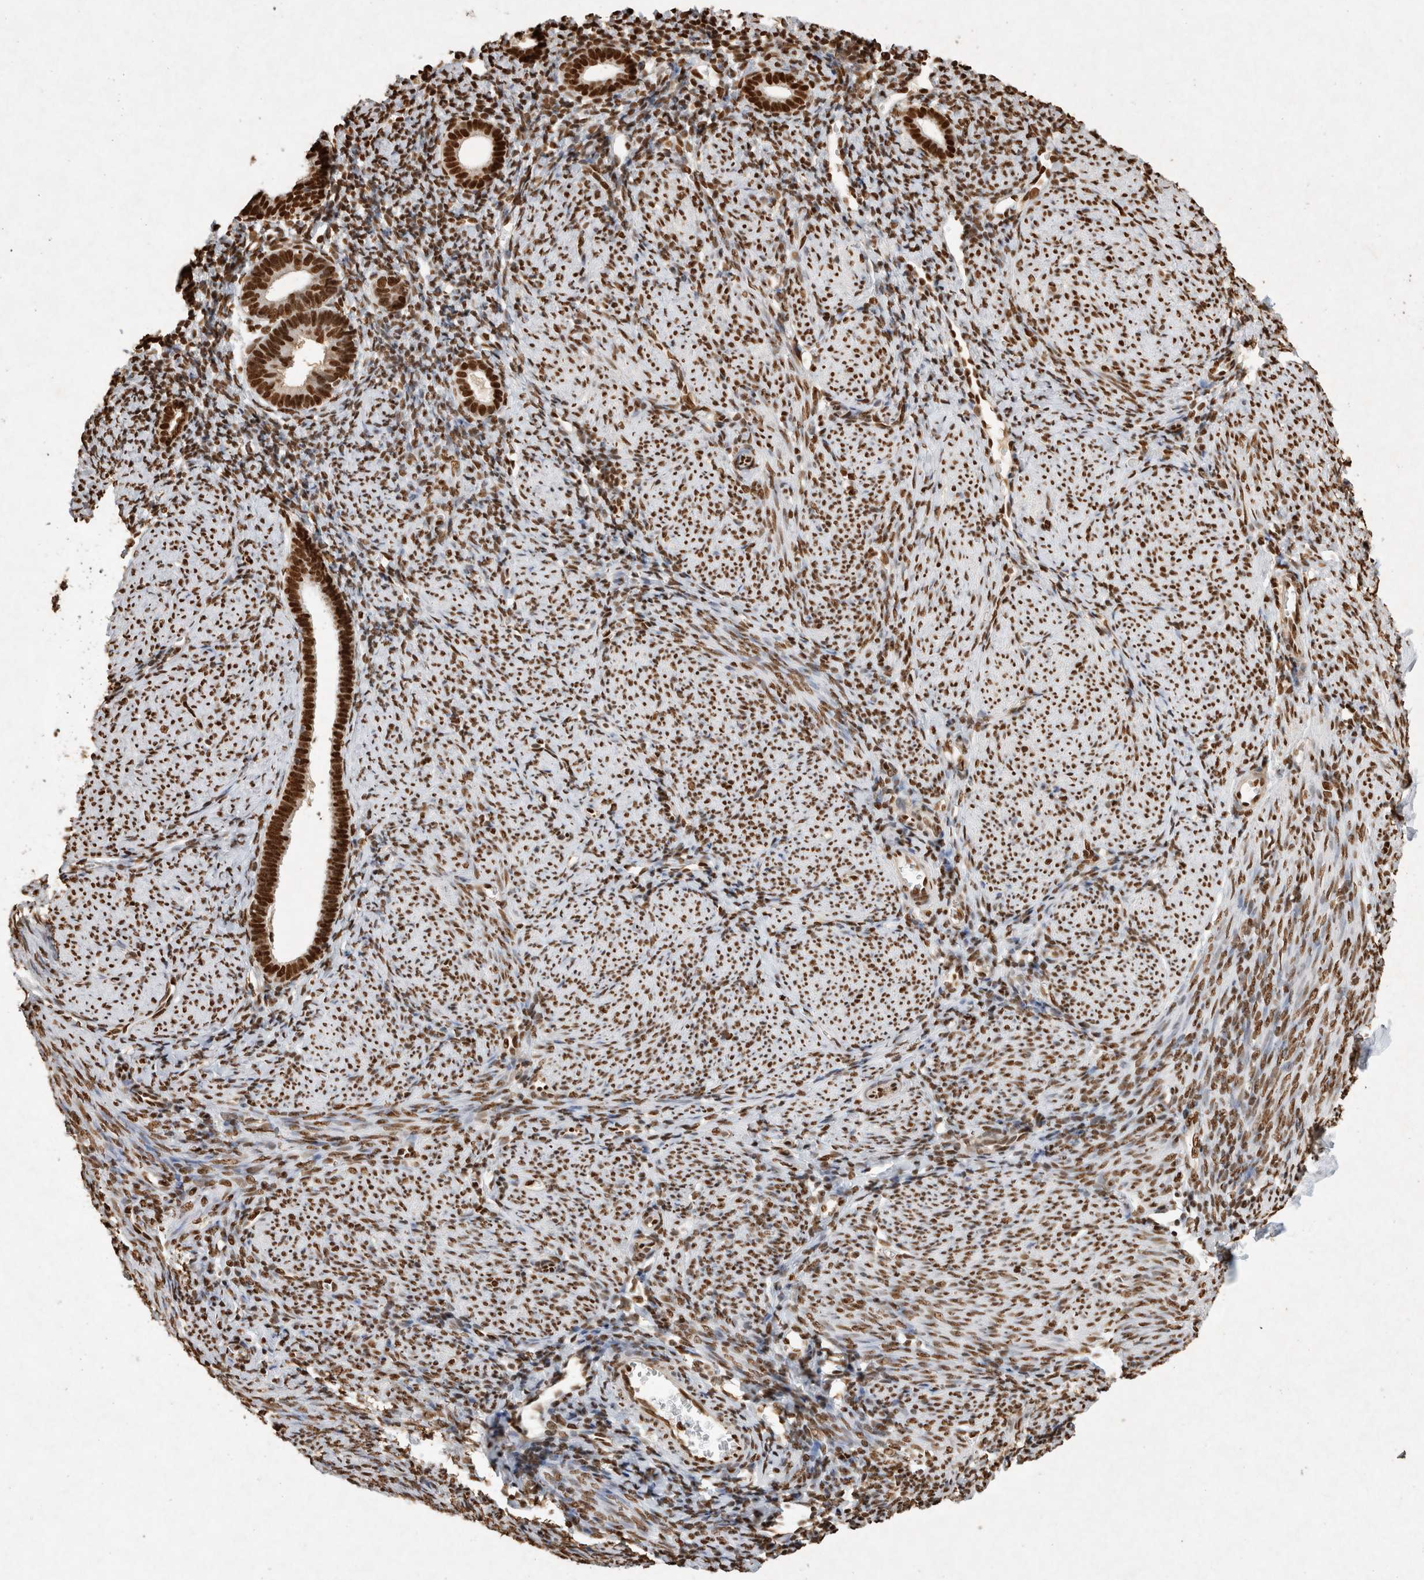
{"staining": {"intensity": "strong", "quantity": ">75%", "location": "nuclear"}, "tissue": "endometrium", "cell_type": "Cells in endometrial stroma", "image_type": "normal", "snomed": [{"axis": "morphology", "description": "Normal tissue, NOS"}, {"axis": "morphology", "description": "Adenocarcinoma, NOS"}, {"axis": "topography", "description": "Endometrium"}], "caption": "The histopathology image reveals a brown stain indicating the presence of a protein in the nuclear of cells in endometrial stroma in endometrium.", "gene": "HDGF", "patient": {"sex": "female", "age": 57}}